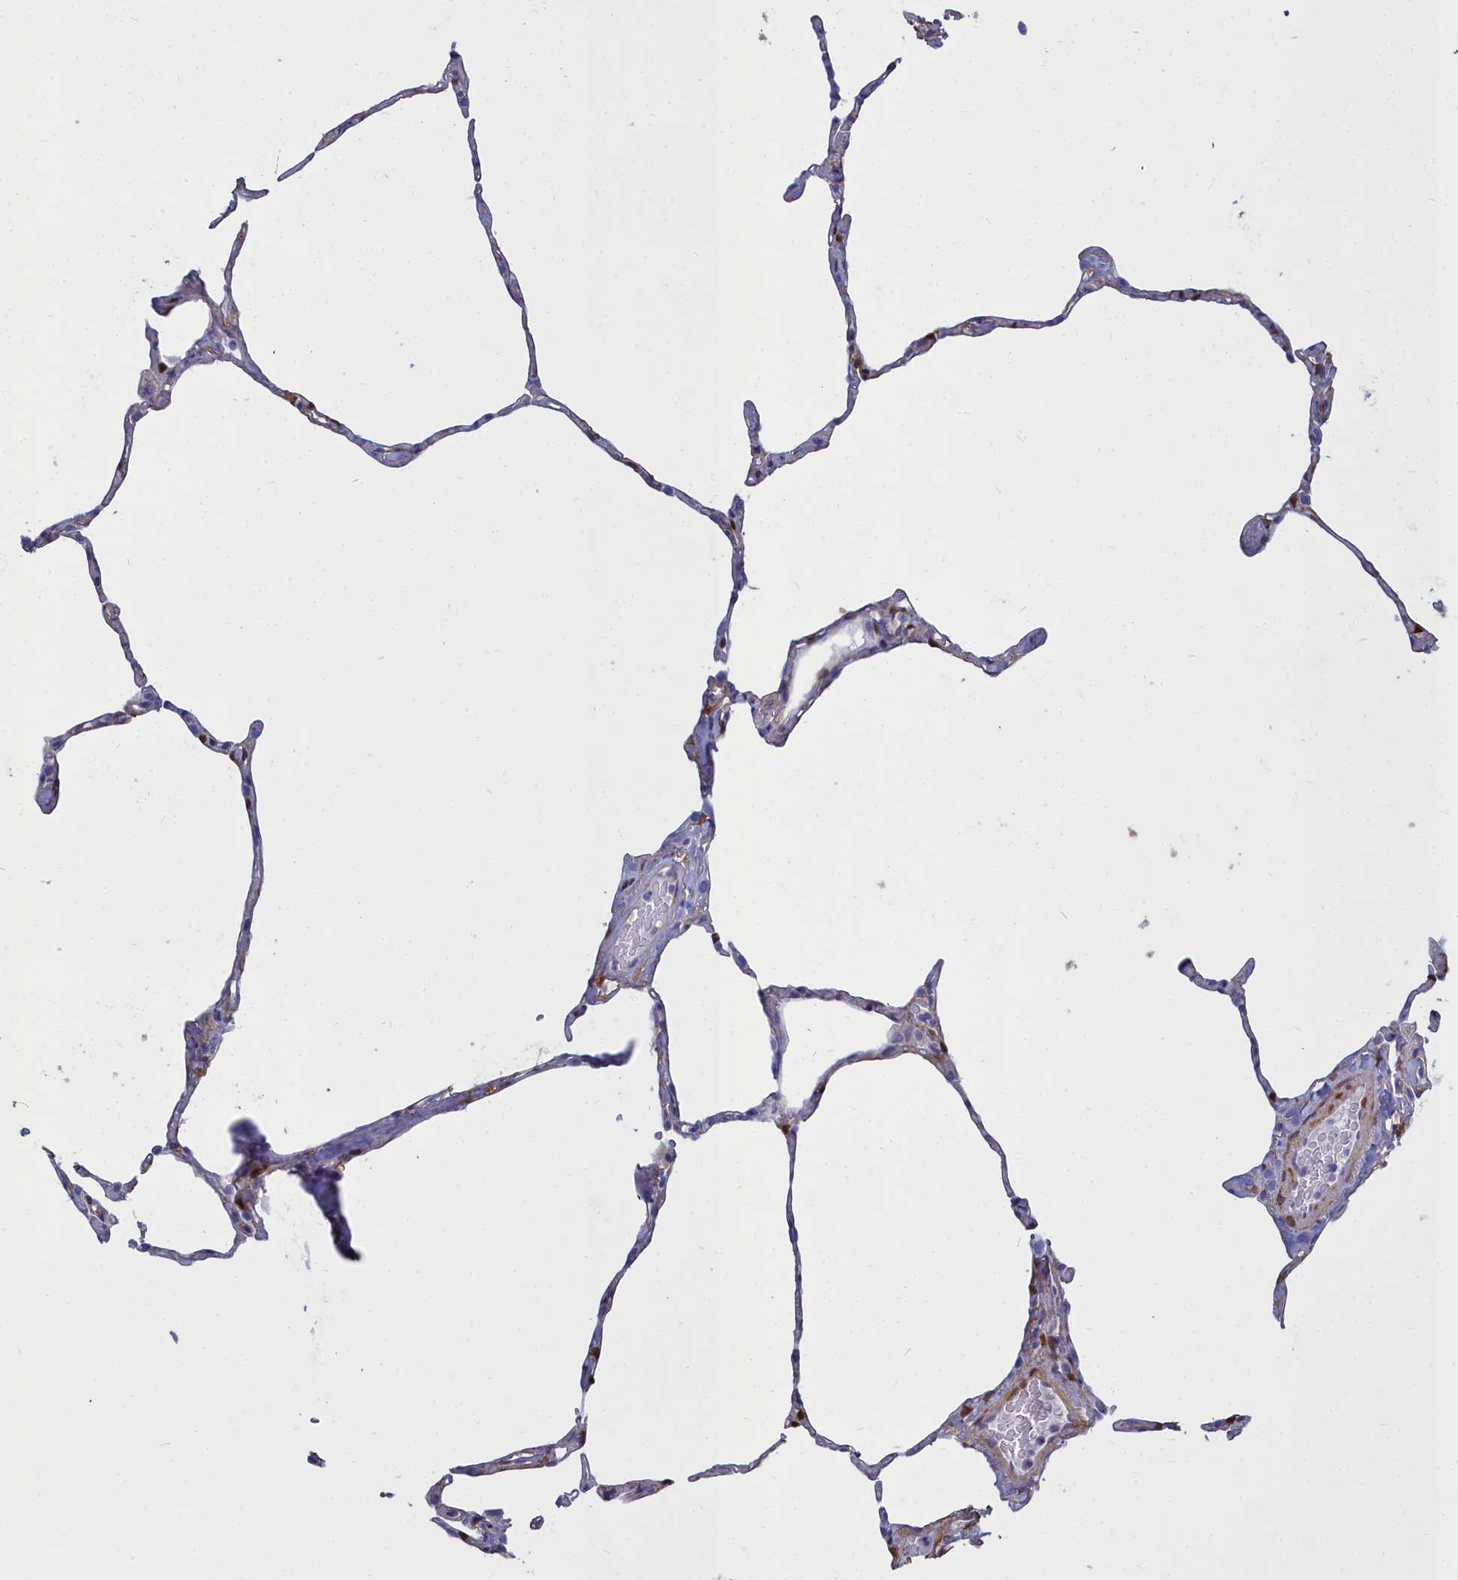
{"staining": {"intensity": "negative", "quantity": "none", "location": "none"}, "tissue": "lung", "cell_type": "Alveolar cells", "image_type": "normal", "snomed": [{"axis": "morphology", "description": "Normal tissue, NOS"}, {"axis": "topography", "description": "Lung"}], "caption": "High power microscopy image of an immunohistochemistry (IHC) histopathology image of normal lung, revealing no significant positivity in alveolar cells.", "gene": "PPP1R14A", "patient": {"sex": "male", "age": 65}}